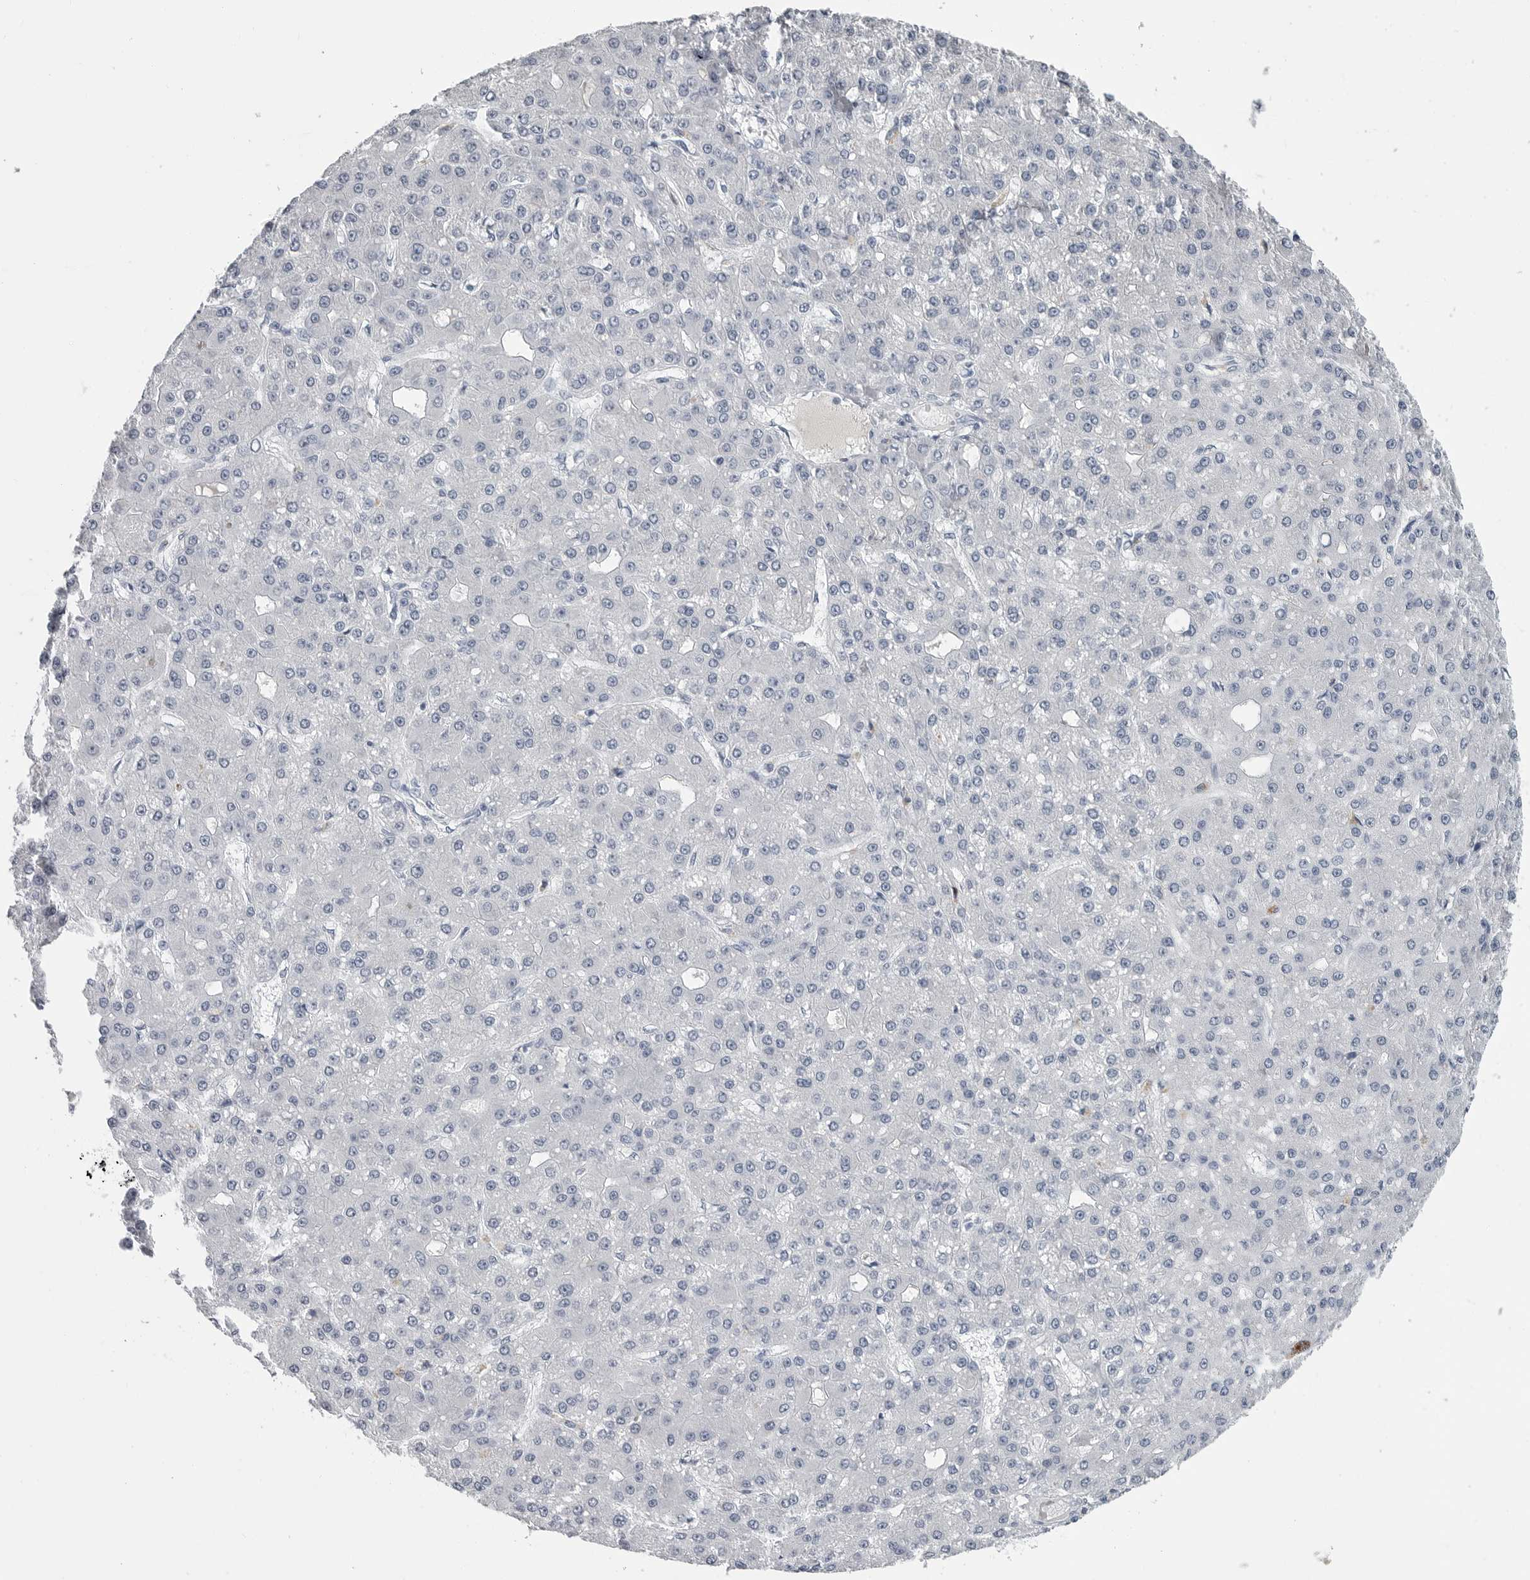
{"staining": {"intensity": "negative", "quantity": "none", "location": "none"}, "tissue": "liver cancer", "cell_type": "Tumor cells", "image_type": "cancer", "snomed": [{"axis": "morphology", "description": "Carcinoma, Hepatocellular, NOS"}, {"axis": "topography", "description": "Liver"}], "caption": "Immunohistochemistry (IHC) of liver cancer (hepatocellular carcinoma) demonstrates no positivity in tumor cells.", "gene": "AMPD1", "patient": {"sex": "male", "age": 67}}